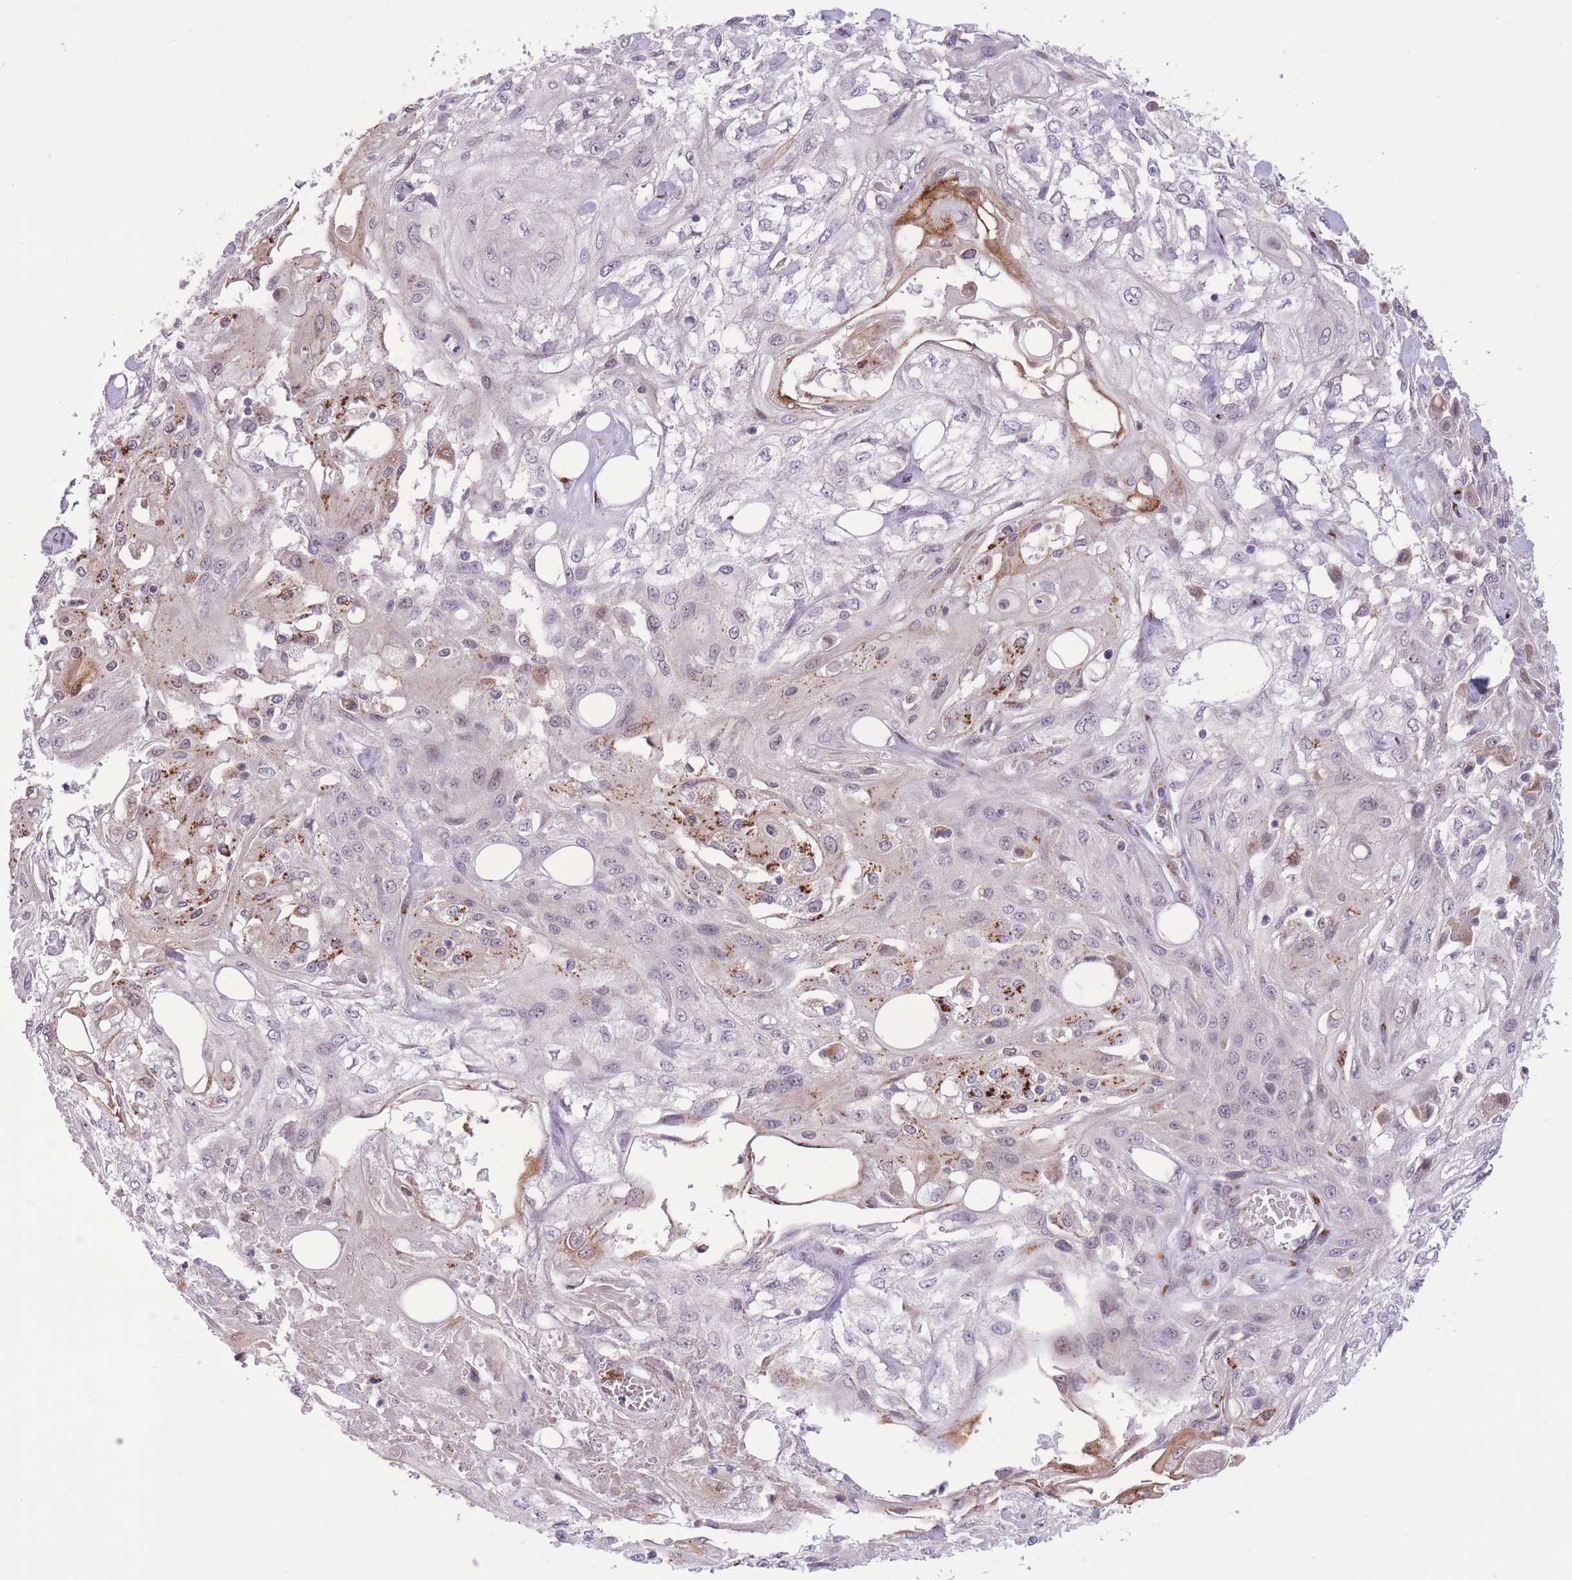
{"staining": {"intensity": "strong", "quantity": "<25%", "location": "cytoplasmic/membranous"}, "tissue": "skin cancer", "cell_type": "Tumor cells", "image_type": "cancer", "snomed": [{"axis": "morphology", "description": "Squamous cell carcinoma, NOS"}, {"axis": "morphology", "description": "Squamous cell carcinoma, metastatic, NOS"}, {"axis": "topography", "description": "Skin"}, {"axis": "topography", "description": "Lymph node"}], "caption": "A micrograph of human skin squamous cell carcinoma stained for a protein displays strong cytoplasmic/membranous brown staining in tumor cells.", "gene": "ZBED5", "patient": {"sex": "male", "age": 75}}